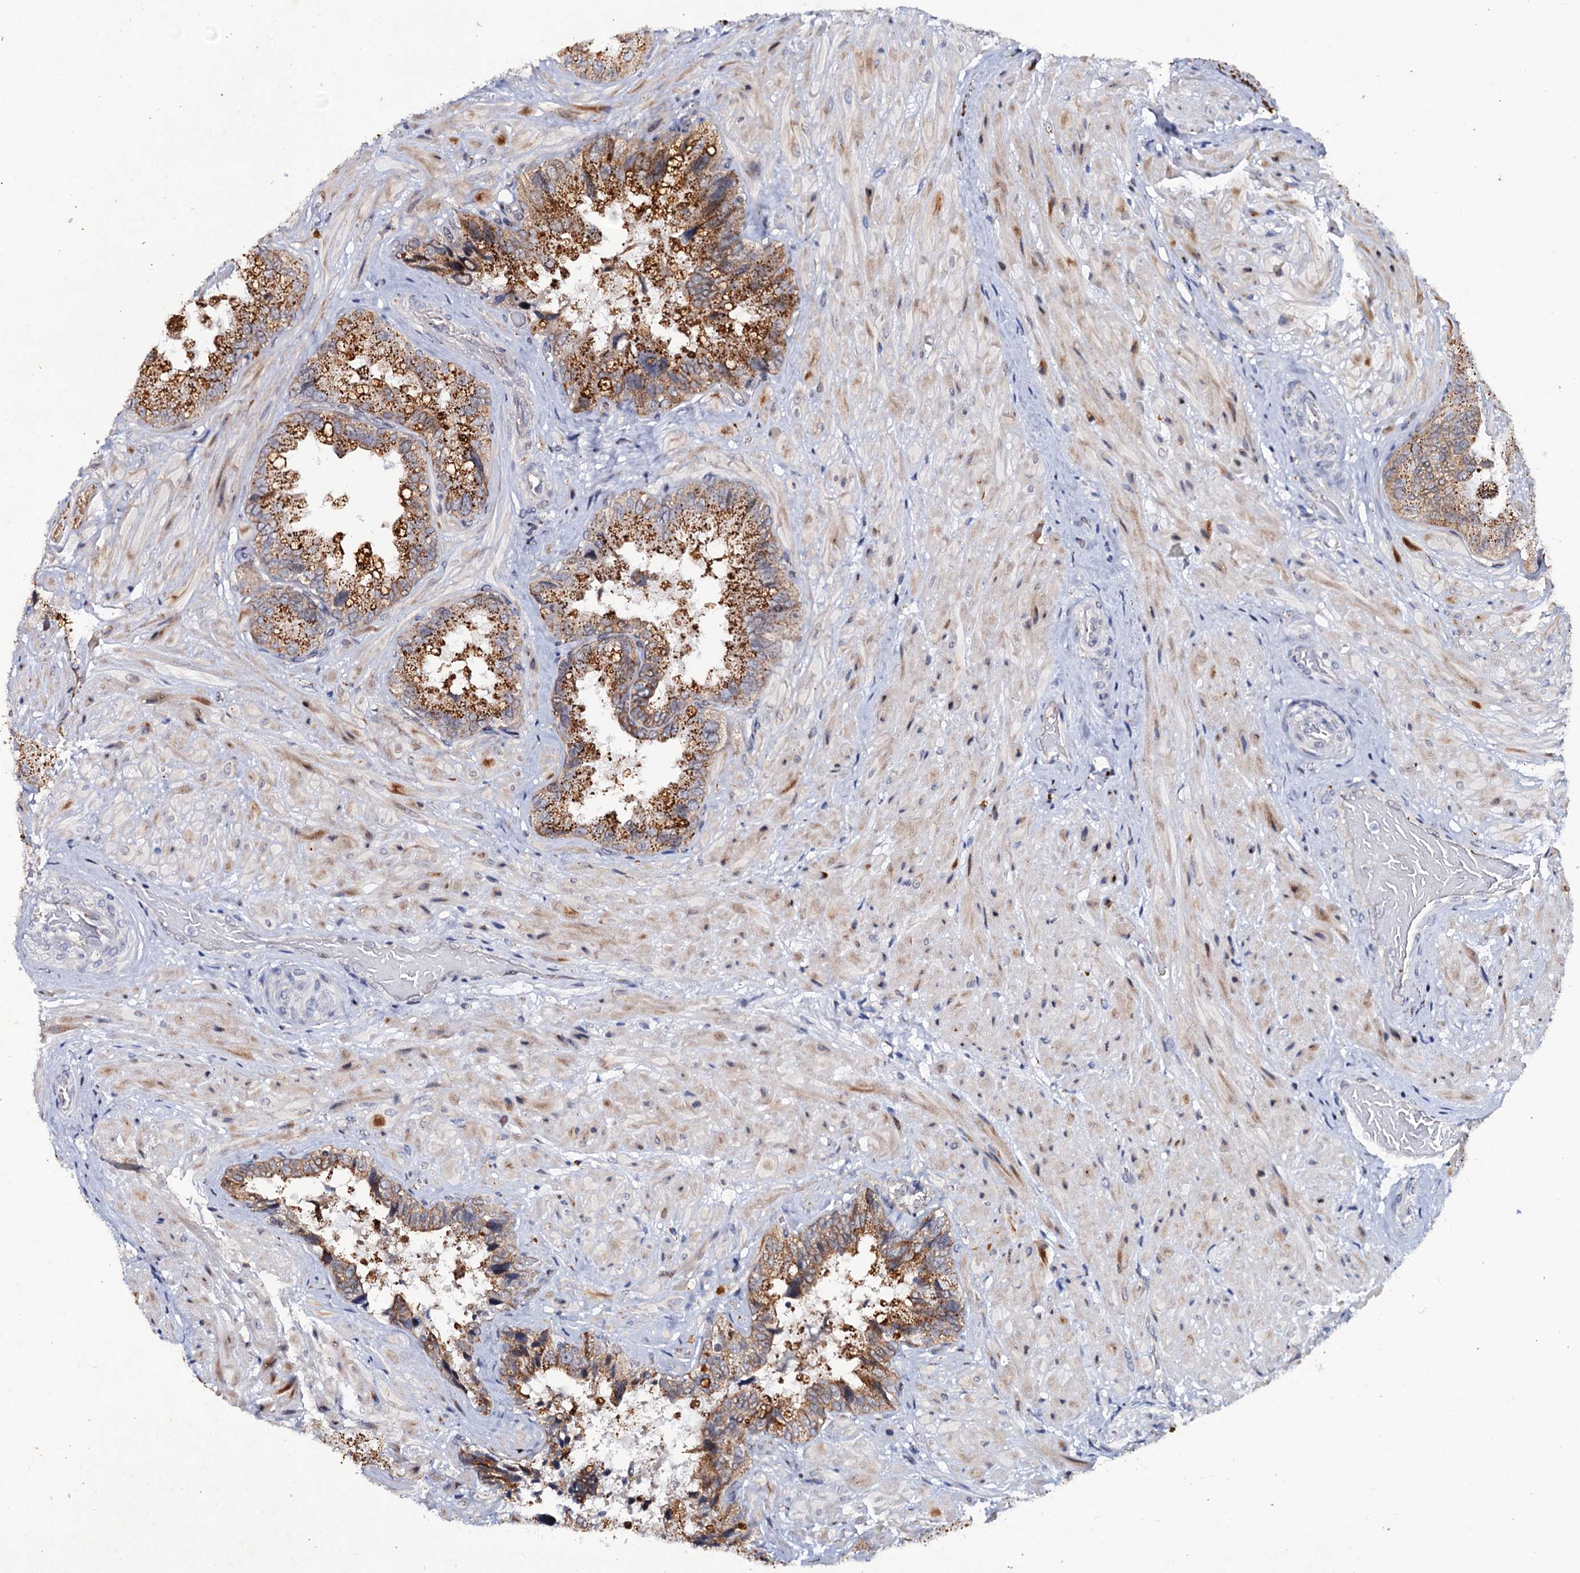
{"staining": {"intensity": "moderate", "quantity": ">75%", "location": "cytoplasmic/membranous"}, "tissue": "seminal vesicle", "cell_type": "Glandular cells", "image_type": "normal", "snomed": [{"axis": "morphology", "description": "Normal tissue, NOS"}, {"axis": "topography", "description": "Prostate and seminal vesicle, NOS"}, {"axis": "topography", "description": "Prostate"}, {"axis": "topography", "description": "Seminal veicle"}], "caption": "Protein expression analysis of benign human seminal vesicle reveals moderate cytoplasmic/membranous staining in about >75% of glandular cells. (DAB IHC with brightfield microscopy, high magnification).", "gene": "THAP2", "patient": {"sex": "male", "age": 67}}